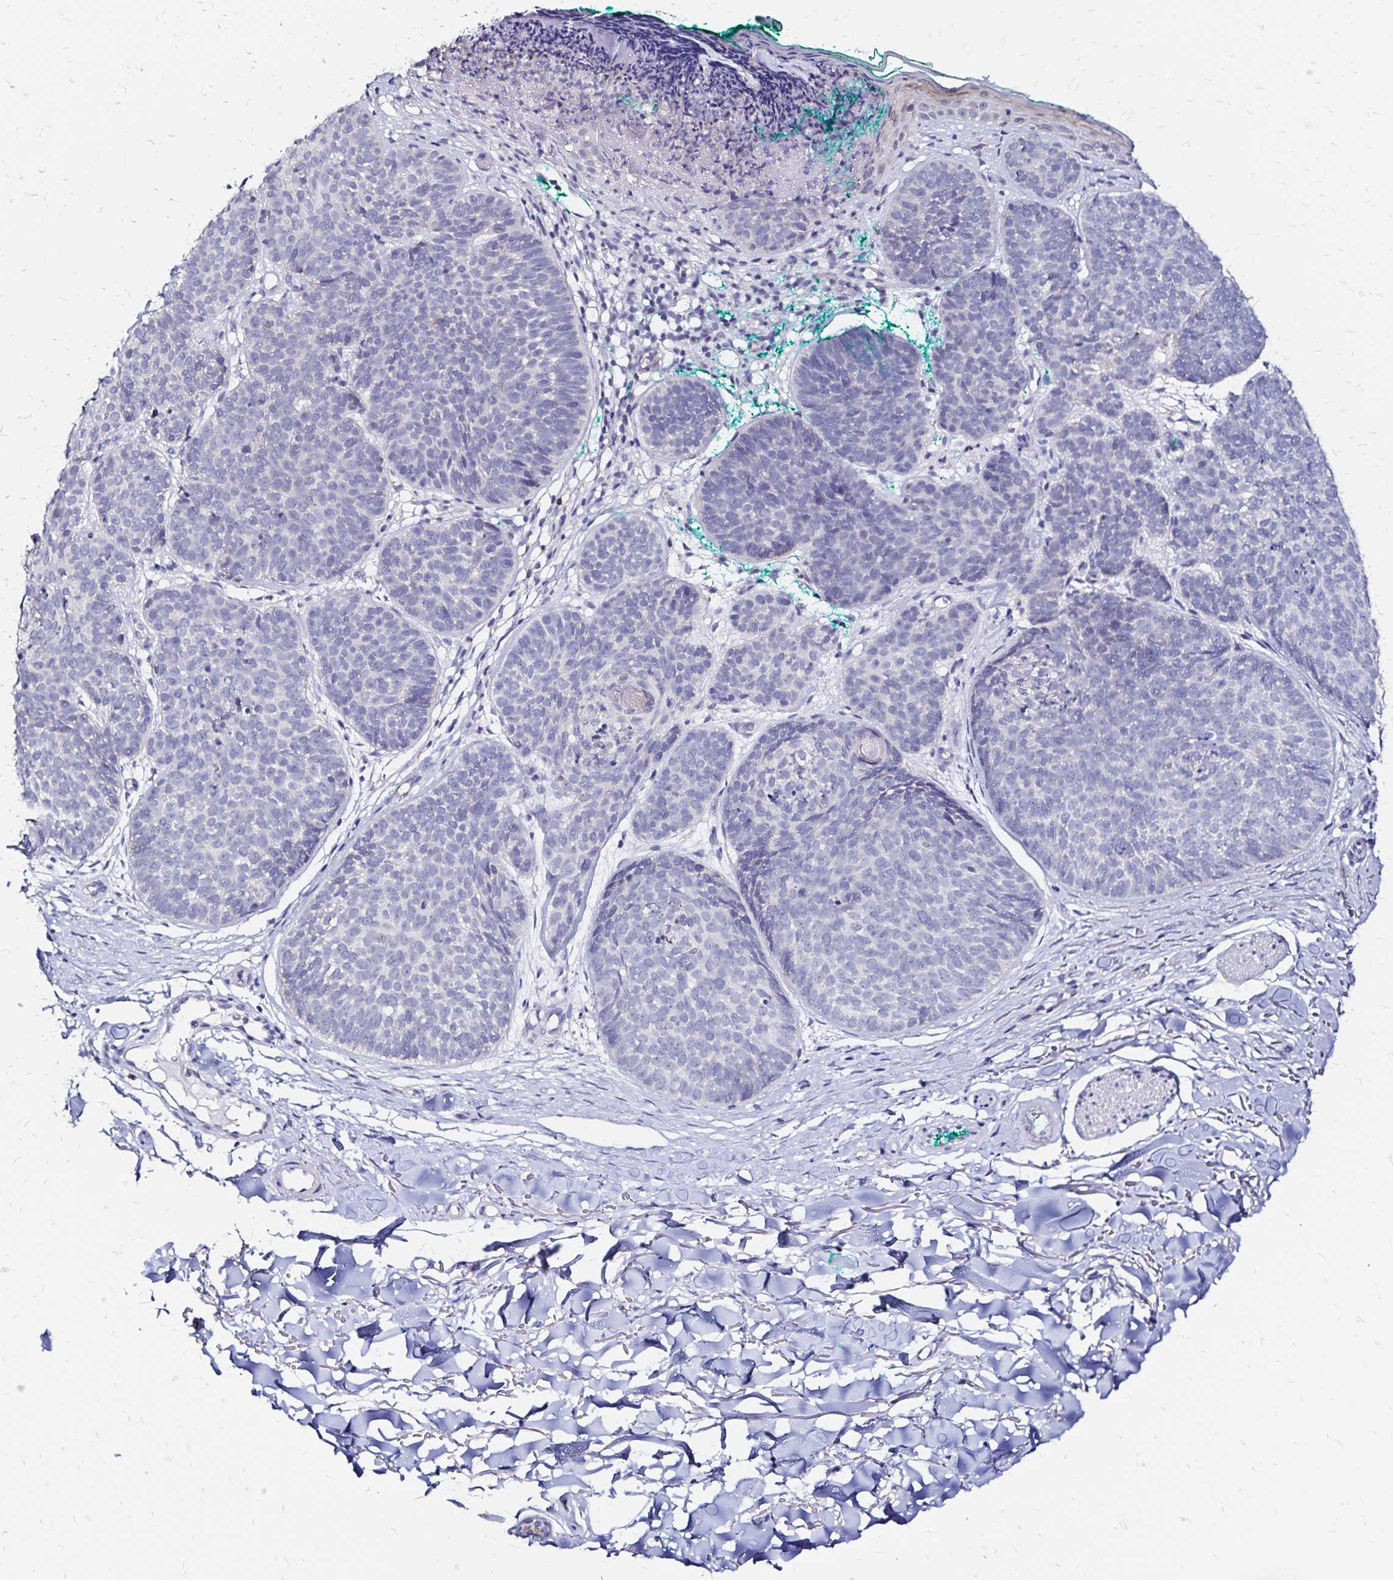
{"staining": {"intensity": "negative", "quantity": "none", "location": "none"}, "tissue": "skin cancer", "cell_type": "Tumor cells", "image_type": "cancer", "snomed": [{"axis": "morphology", "description": "Basal cell carcinoma"}, {"axis": "topography", "description": "Skin"}, {"axis": "topography", "description": "Skin of neck"}, {"axis": "topography", "description": "Skin of shoulder"}, {"axis": "topography", "description": "Skin of back"}], "caption": "Immunohistochemistry image of human skin cancer (basal cell carcinoma) stained for a protein (brown), which shows no positivity in tumor cells.", "gene": "SLC5A1", "patient": {"sex": "male", "age": 80}}